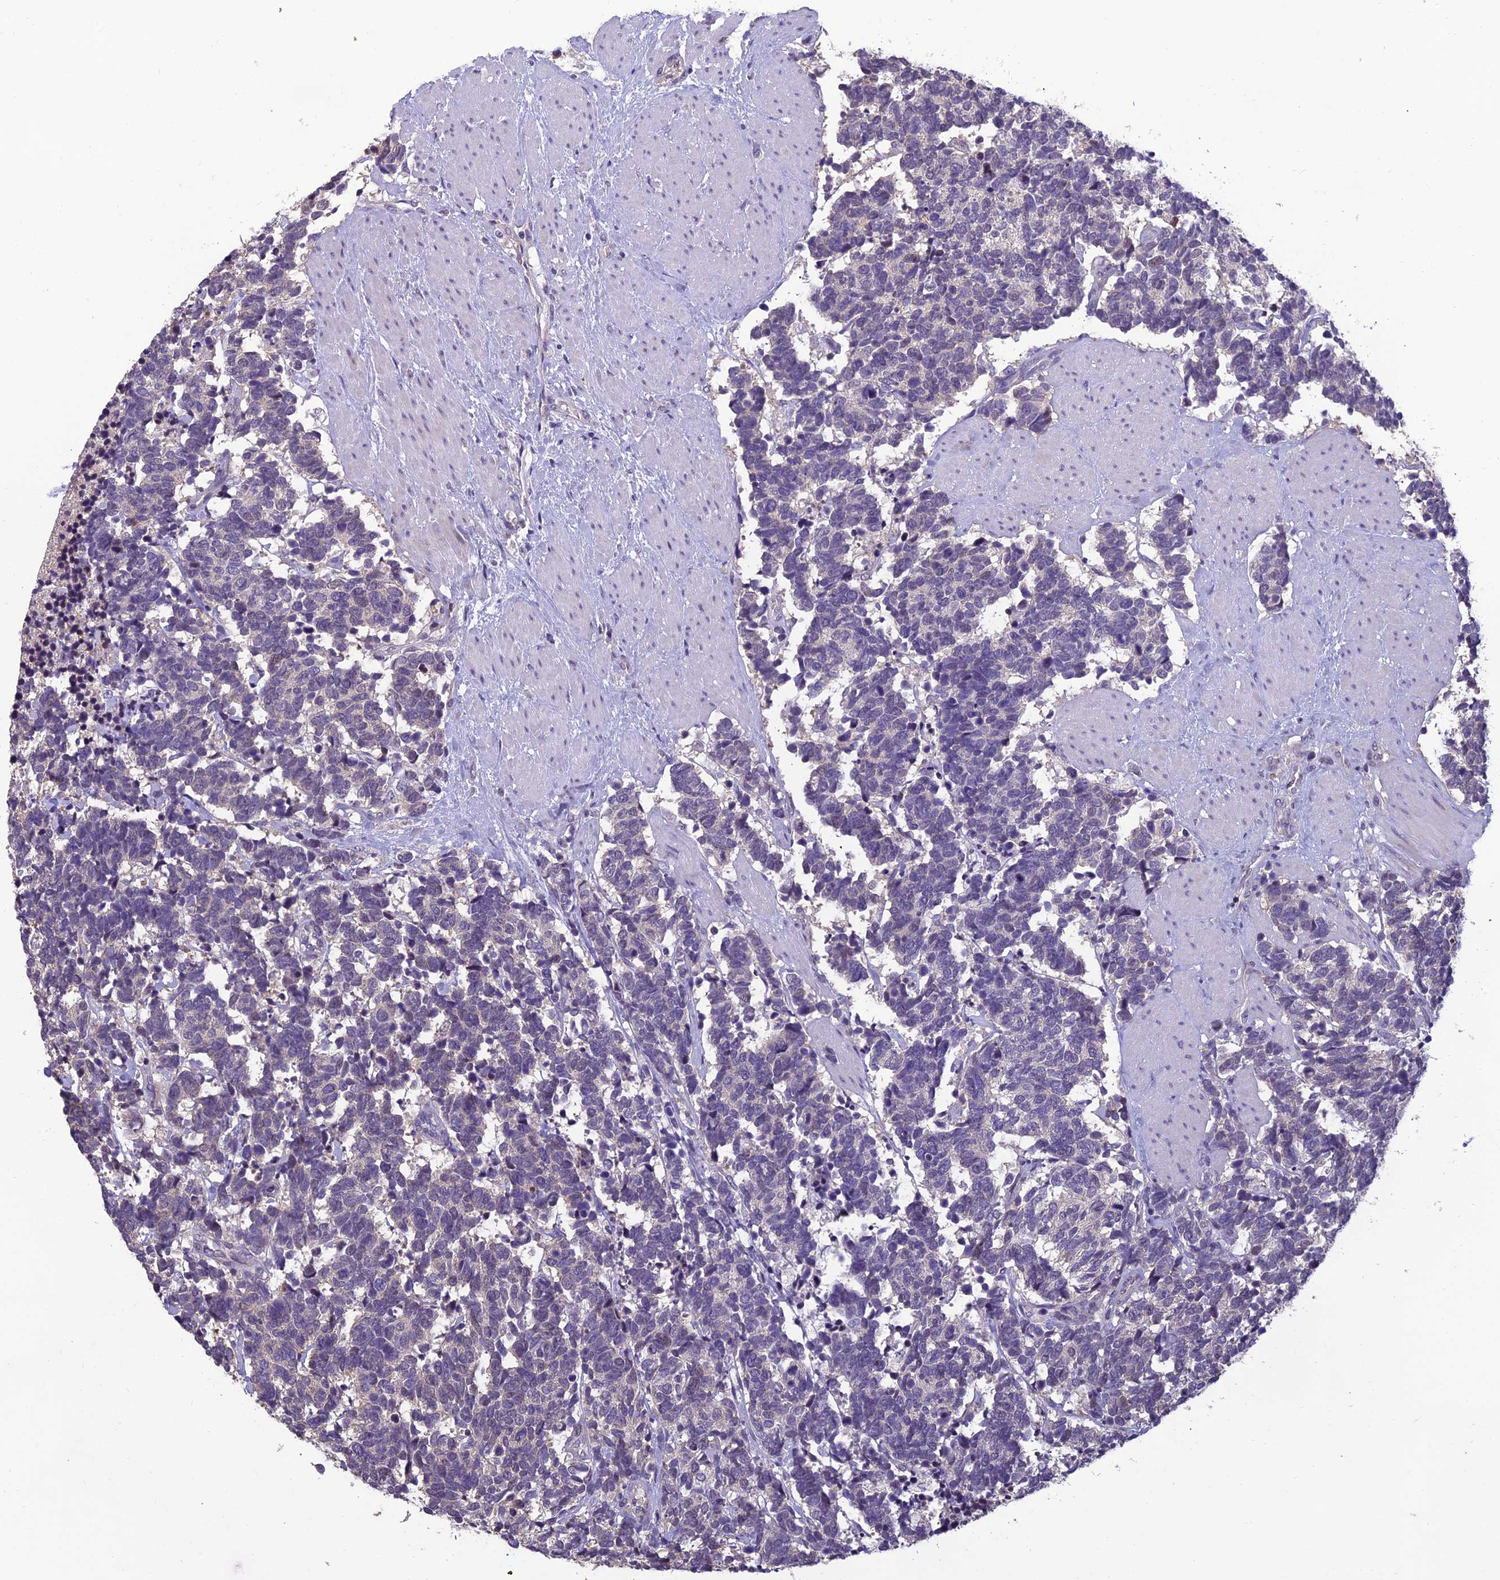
{"staining": {"intensity": "negative", "quantity": "none", "location": "none"}, "tissue": "carcinoid", "cell_type": "Tumor cells", "image_type": "cancer", "snomed": [{"axis": "morphology", "description": "Carcinoma, NOS"}, {"axis": "morphology", "description": "Carcinoid, malignant, NOS"}, {"axis": "topography", "description": "Prostate"}], "caption": "This micrograph is of carcinoma stained with immunohistochemistry (IHC) to label a protein in brown with the nuclei are counter-stained blue. There is no positivity in tumor cells.", "gene": "GRWD1", "patient": {"sex": "male", "age": 57}}